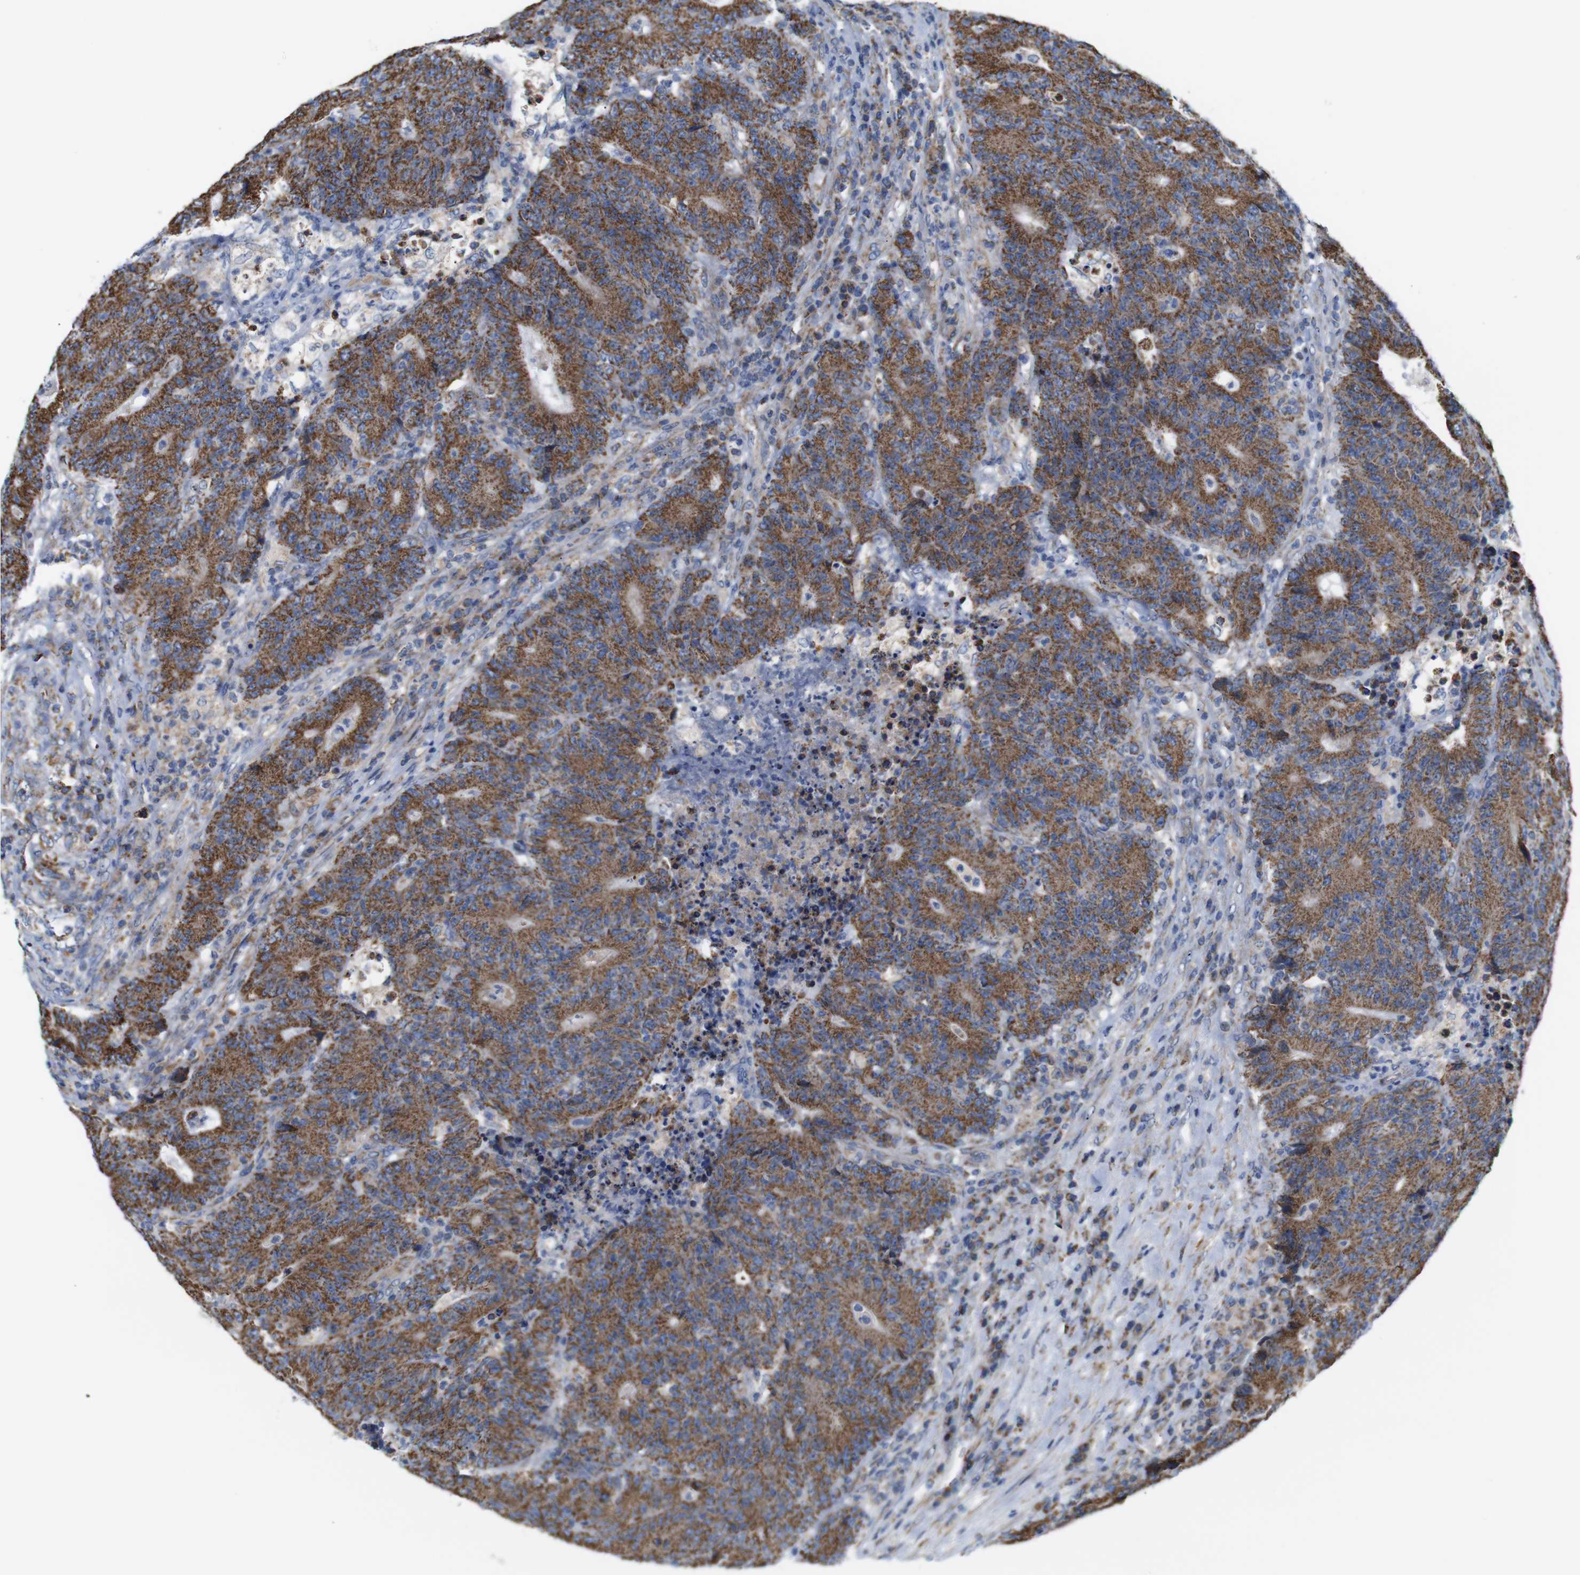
{"staining": {"intensity": "moderate", "quantity": ">75%", "location": "cytoplasmic/membranous"}, "tissue": "colorectal cancer", "cell_type": "Tumor cells", "image_type": "cancer", "snomed": [{"axis": "morphology", "description": "Normal tissue, NOS"}, {"axis": "morphology", "description": "Adenocarcinoma, NOS"}, {"axis": "topography", "description": "Colon"}], "caption": "Colorectal cancer stained with a protein marker shows moderate staining in tumor cells.", "gene": "FAM171B", "patient": {"sex": "female", "age": 75}}